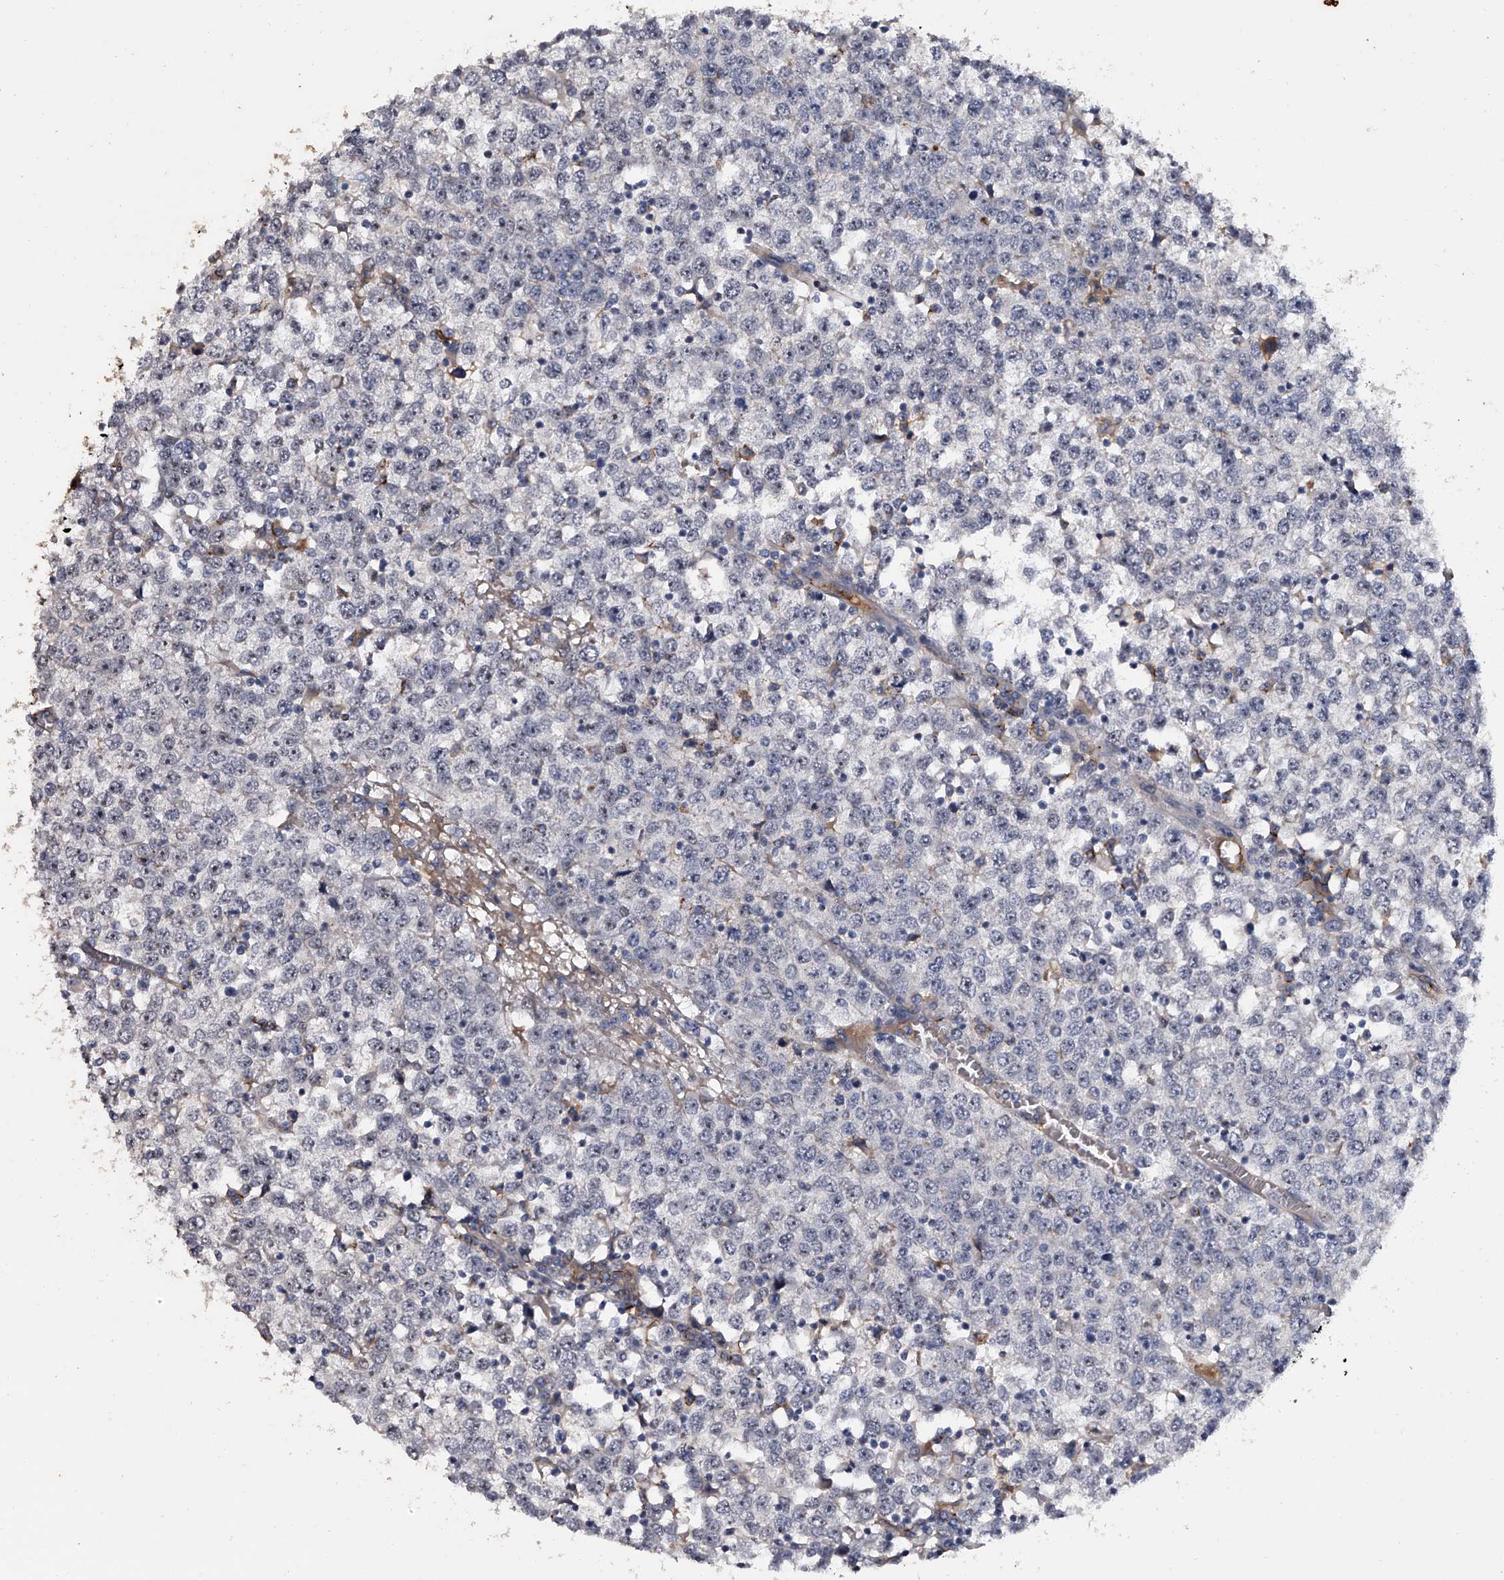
{"staining": {"intensity": "moderate", "quantity": "25%-75%", "location": "nuclear"}, "tissue": "testis cancer", "cell_type": "Tumor cells", "image_type": "cancer", "snomed": [{"axis": "morphology", "description": "Seminoma, NOS"}, {"axis": "topography", "description": "Testis"}], "caption": "Testis cancer stained for a protein (brown) displays moderate nuclear positive staining in approximately 25%-75% of tumor cells.", "gene": "MDN1", "patient": {"sex": "male", "age": 65}}